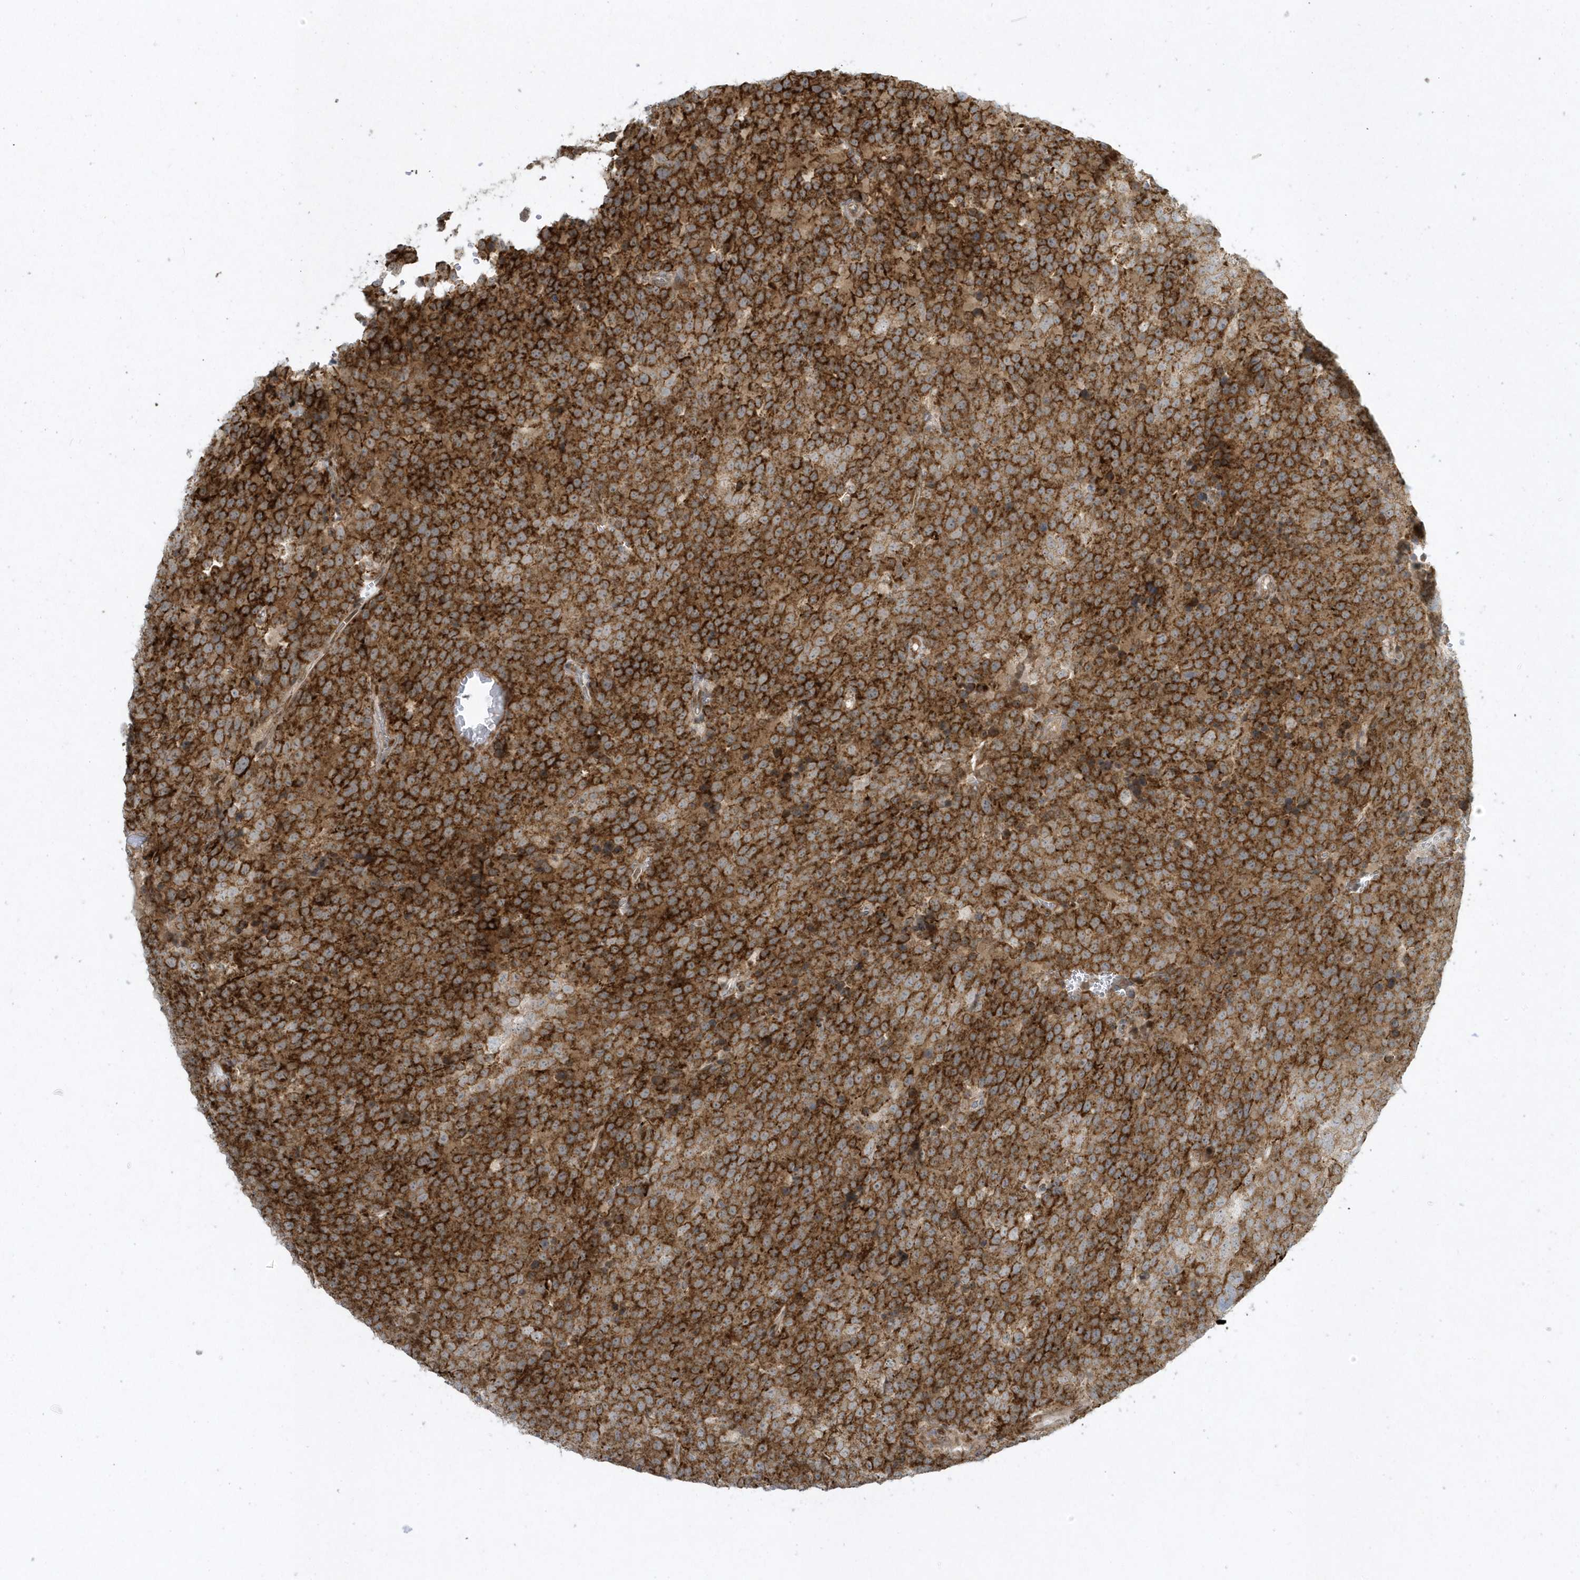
{"staining": {"intensity": "strong", "quantity": ">75%", "location": "cytoplasmic/membranous"}, "tissue": "testis cancer", "cell_type": "Tumor cells", "image_type": "cancer", "snomed": [{"axis": "morphology", "description": "Seminoma, NOS"}, {"axis": "topography", "description": "Testis"}], "caption": "Immunohistochemistry (IHC) (DAB) staining of testis cancer reveals strong cytoplasmic/membranous protein positivity in approximately >75% of tumor cells.", "gene": "MASP2", "patient": {"sex": "male", "age": 71}}